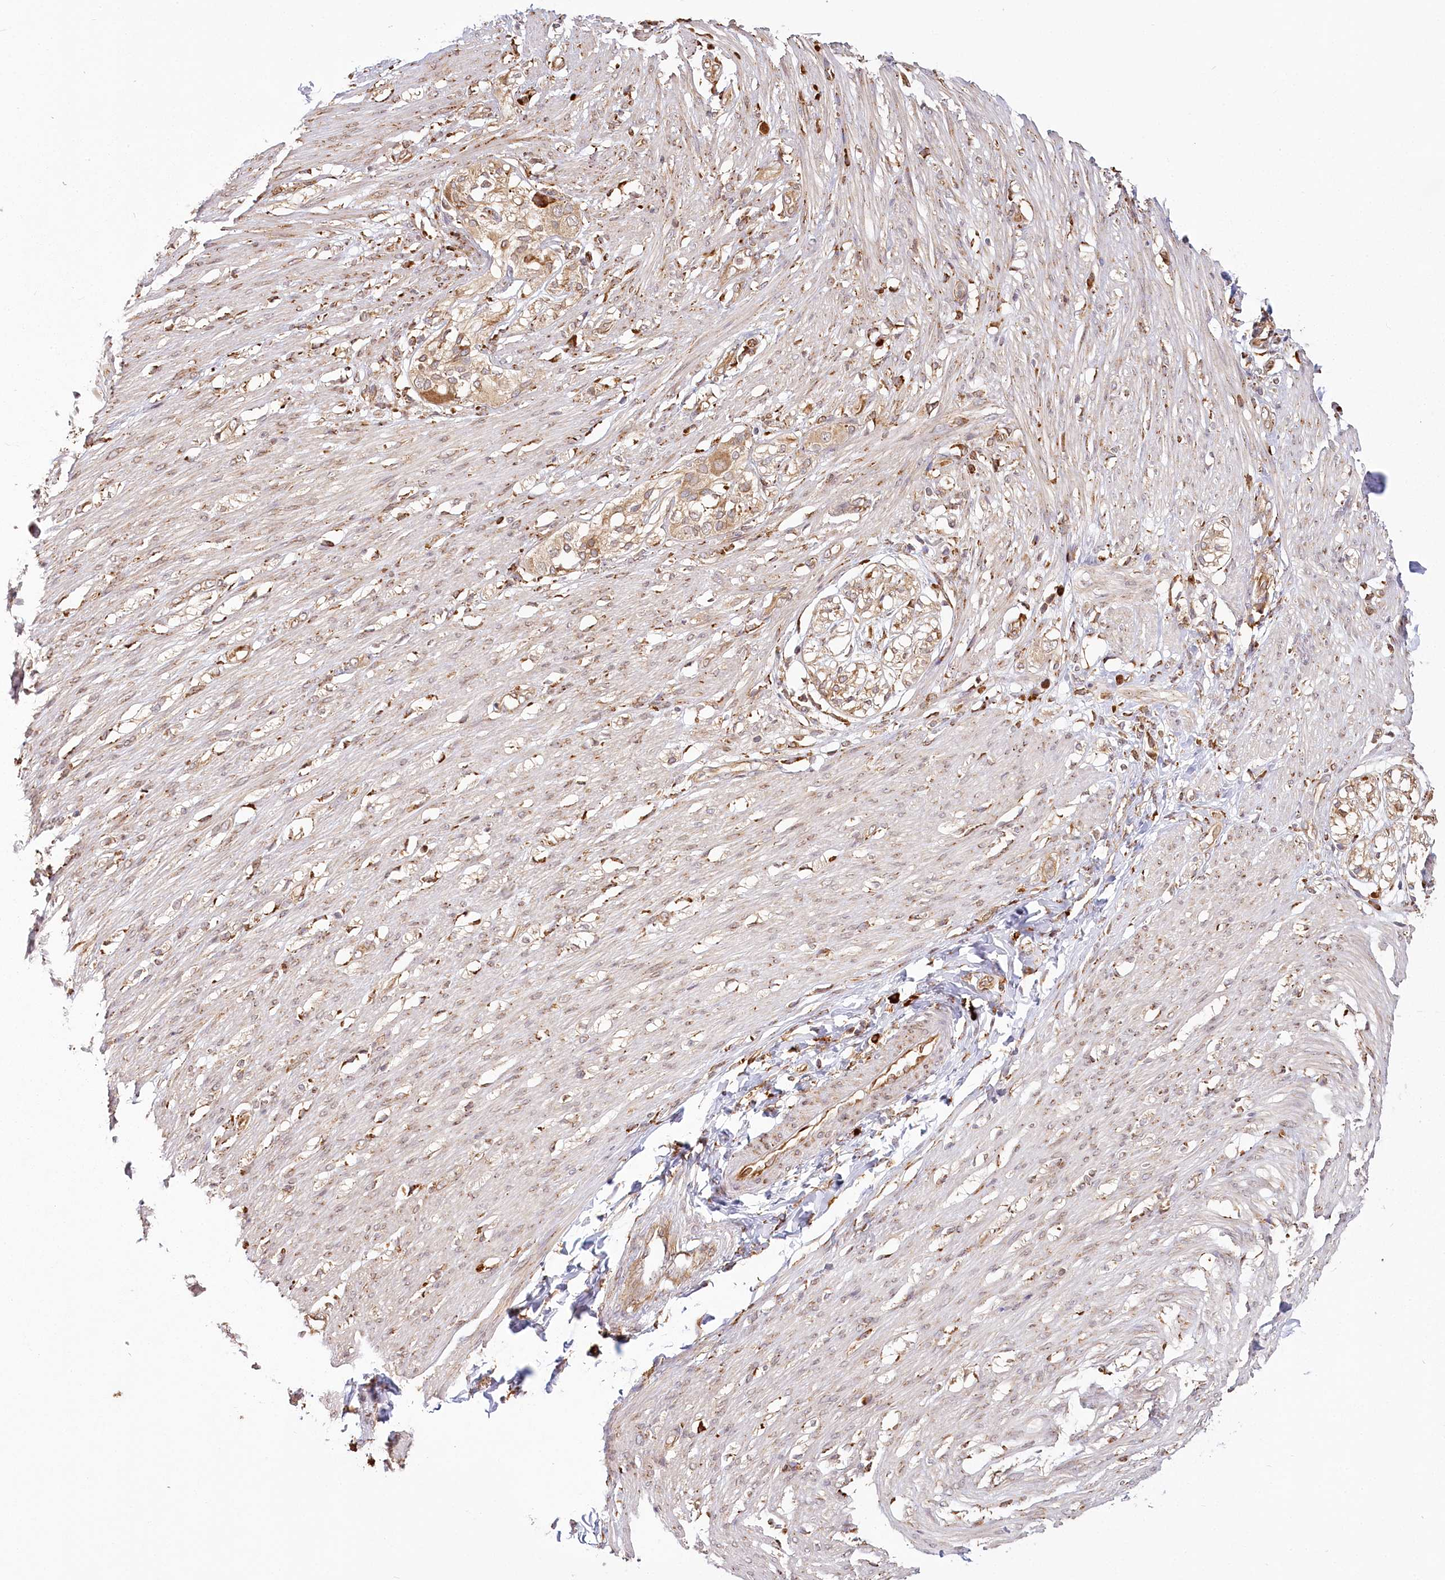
{"staining": {"intensity": "weak", "quantity": "25%-75%", "location": "cytoplasmic/membranous,nuclear"}, "tissue": "smooth muscle", "cell_type": "Smooth muscle cells", "image_type": "normal", "snomed": [{"axis": "morphology", "description": "Normal tissue, NOS"}, {"axis": "morphology", "description": "Adenocarcinoma, NOS"}, {"axis": "topography", "description": "Colon"}, {"axis": "topography", "description": "Peripheral nerve tissue"}], "caption": "Immunohistochemistry (DAB) staining of normal human smooth muscle displays weak cytoplasmic/membranous,nuclear protein positivity in approximately 25%-75% of smooth muscle cells. (brown staining indicates protein expression, while blue staining denotes nuclei).", "gene": "FAM13A", "patient": {"sex": "male", "age": 14}}